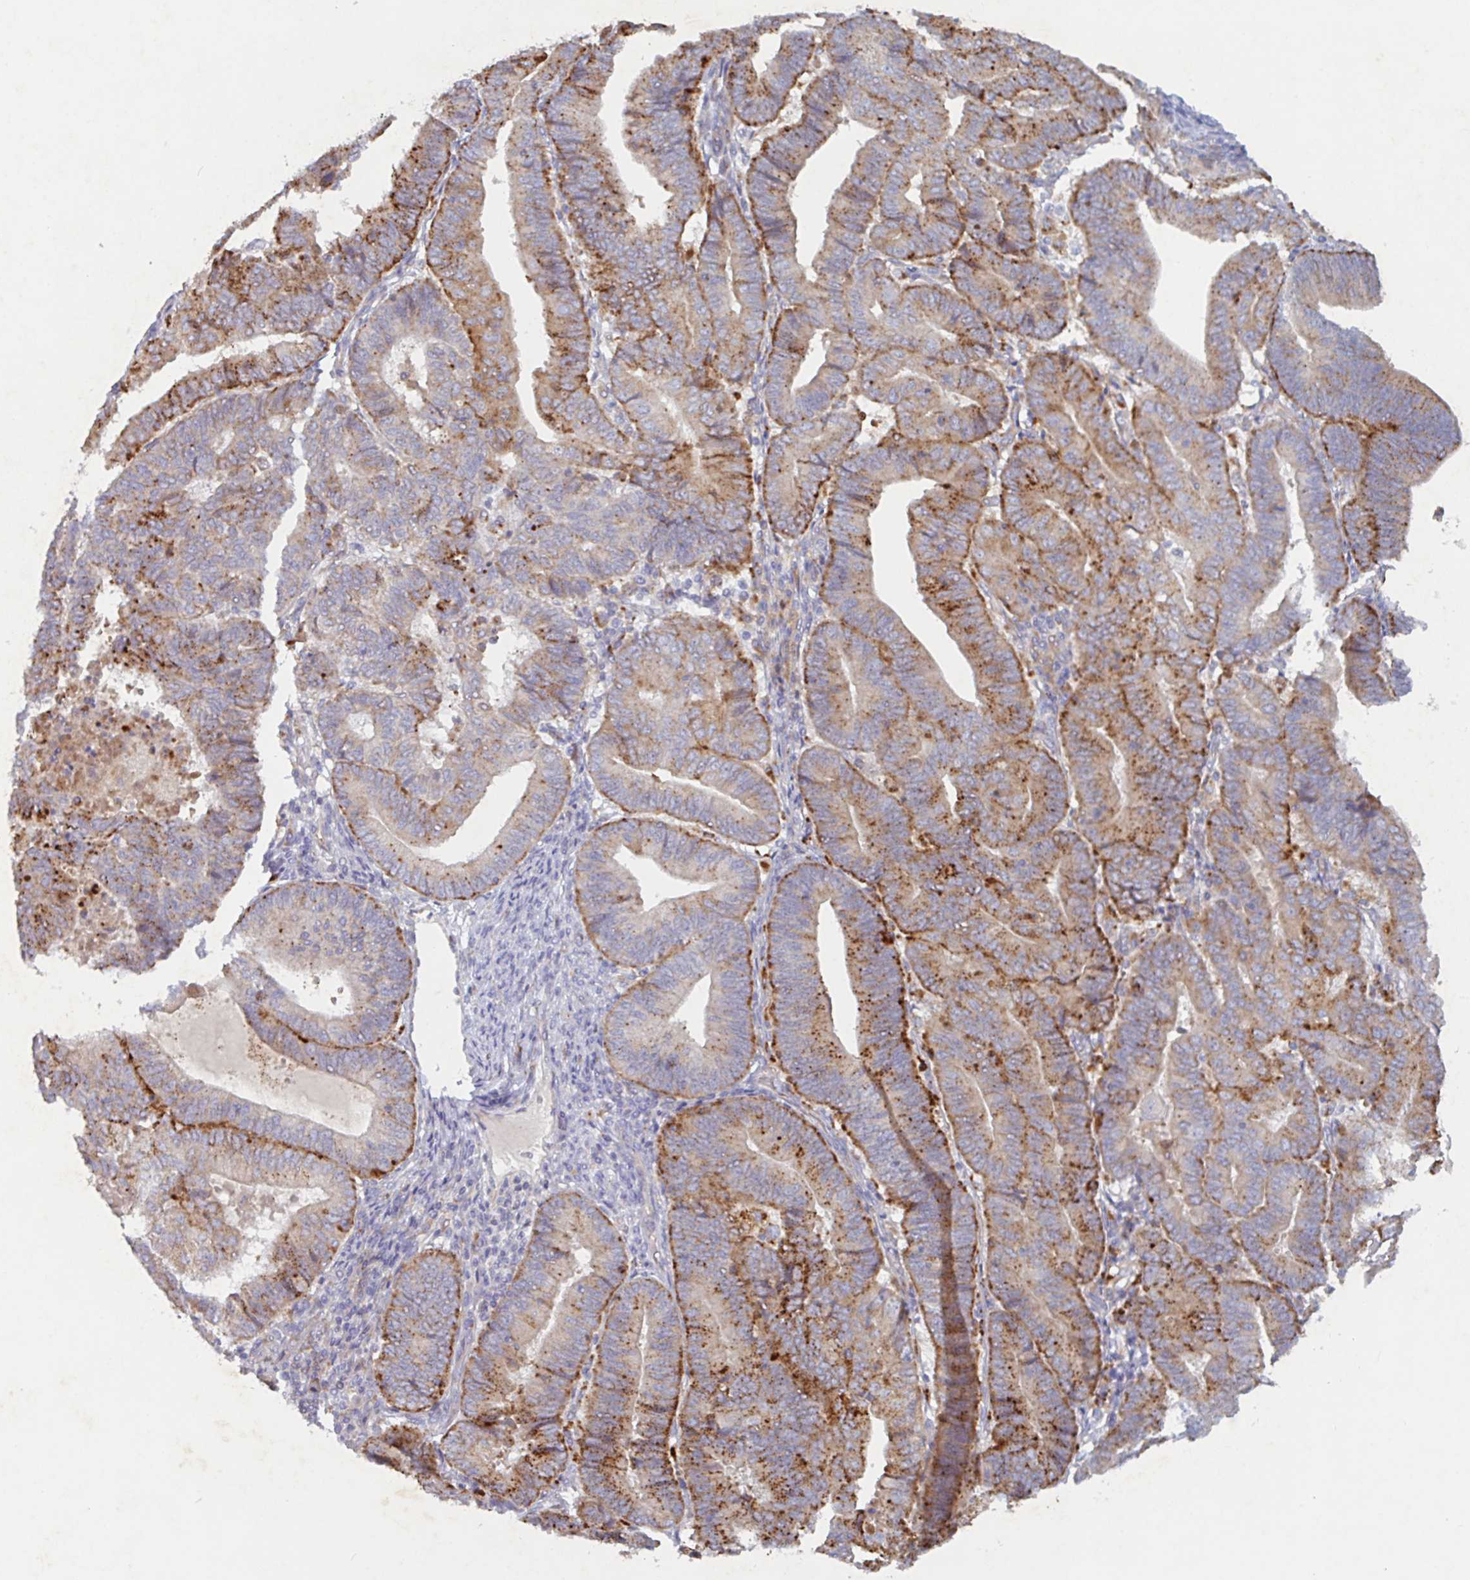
{"staining": {"intensity": "moderate", "quantity": ">75%", "location": "cytoplasmic/membranous"}, "tissue": "endometrial cancer", "cell_type": "Tumor cells", "image_type": "cancer", "snomed": [{"axis": "morphology", "description": "Adenocarcinoma, NOS"}, {"axis": "topography", "description": "Endometrium"}], "caption": "Endometrial adenocarcinoma stained for a protein (brown) demonstrates moderate cytoplasmic/membranous positive positivity in approximately >75% of tumor cells.", "gene": "MANBA", "patient": {"sex": "female", "age": 70}}